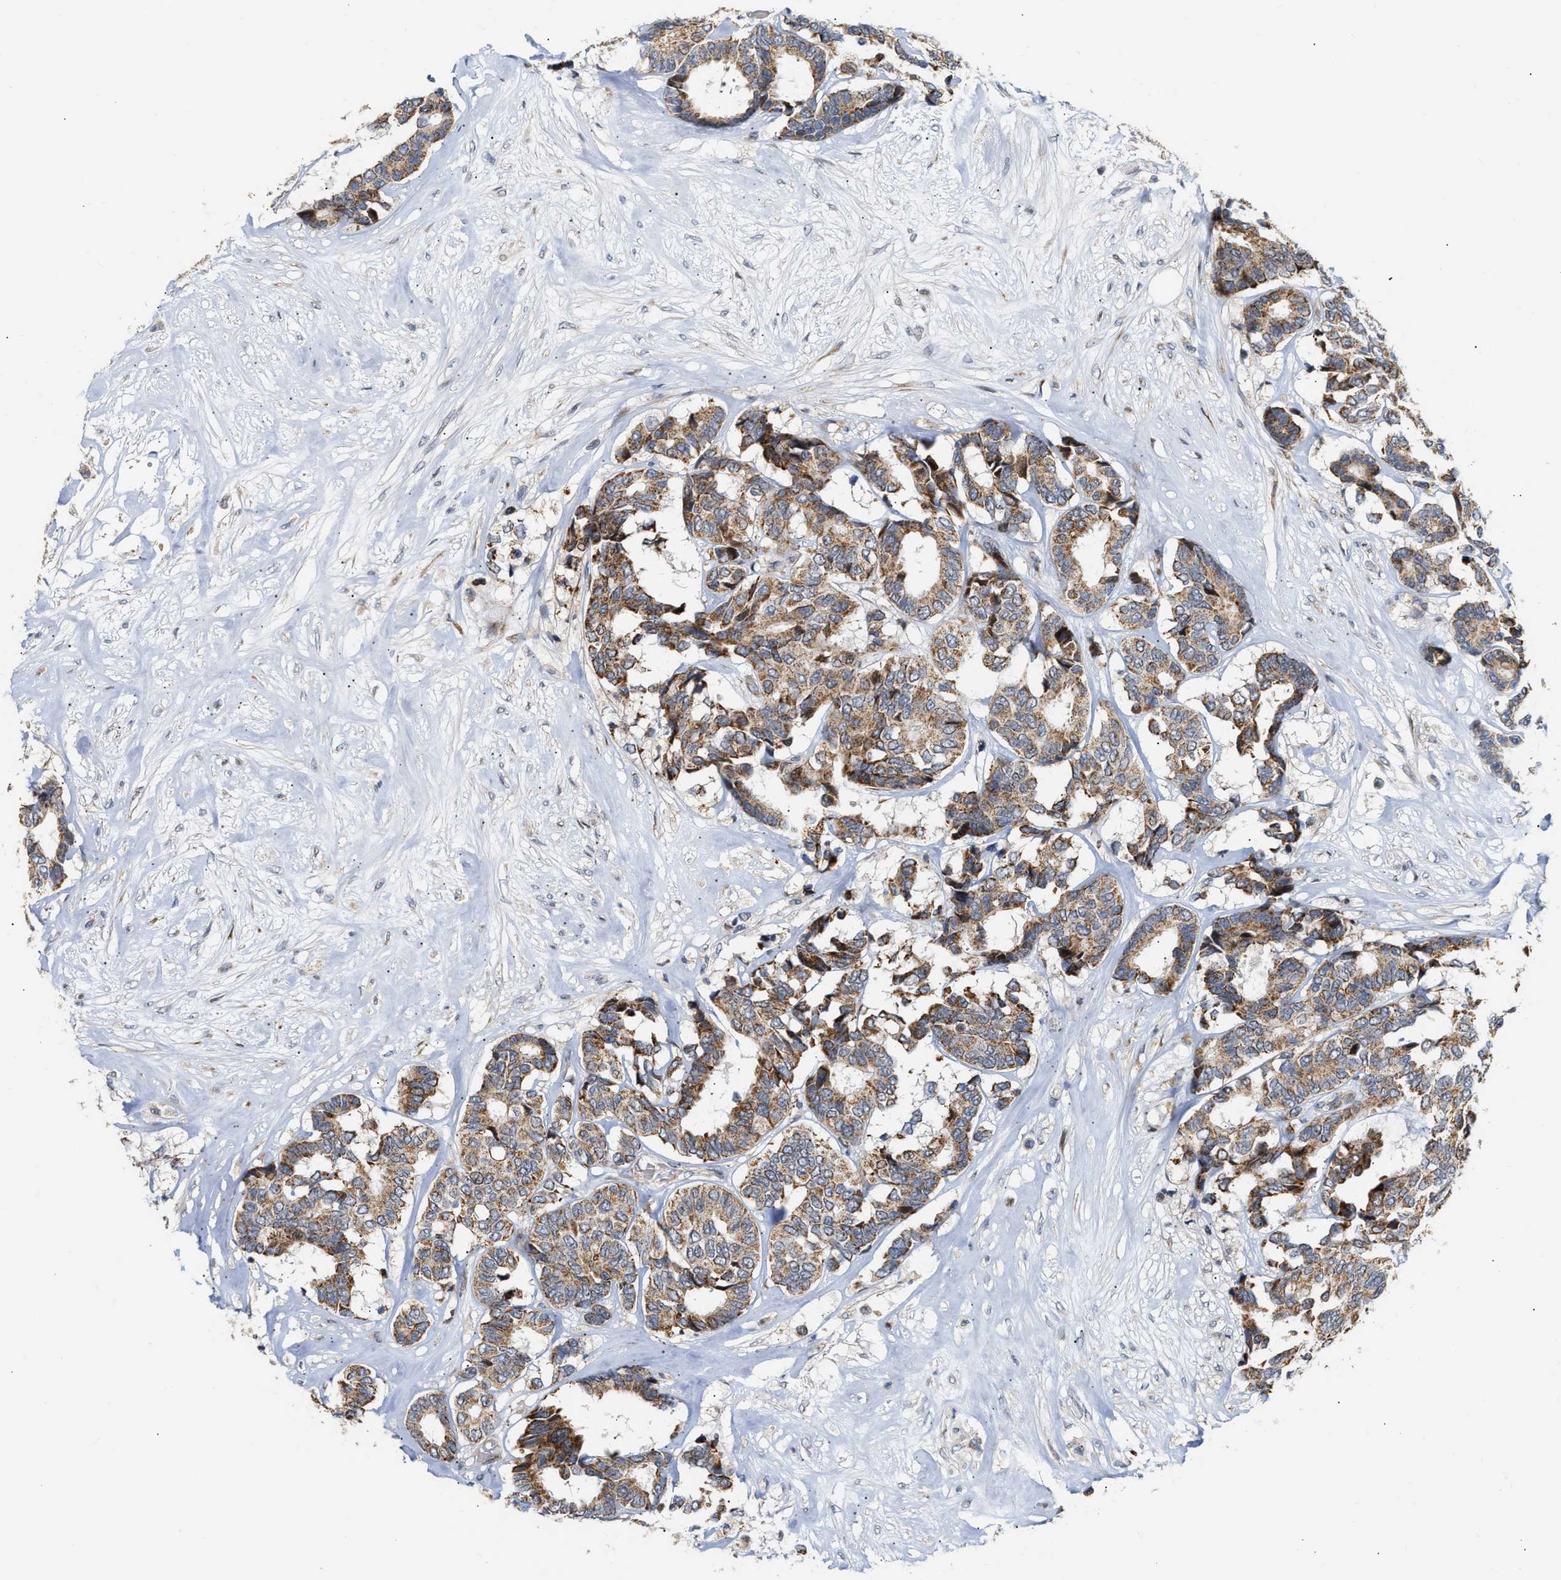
{"staining": {"intensity": "moderate", "quantity": ">75%", "location": "cytoplasmic/membranous"}, "tissue": "breast cancer", "cell_type": "Tumor cells", "image_type": "cancer", "snomed": [{"axis": "morphology", "description": "Duct carcinoma"}, {"axis": "topography", "description": "Breast"}], "caption": "High-power microscopy captured an immunohistochemistry micrograph of breast cancer, revealing moderate cytoplasmic/membranous staining in about >75% of tumor cells.", "gene": "DEPTOR", "patient": {"sex": "female", "age": 87}}